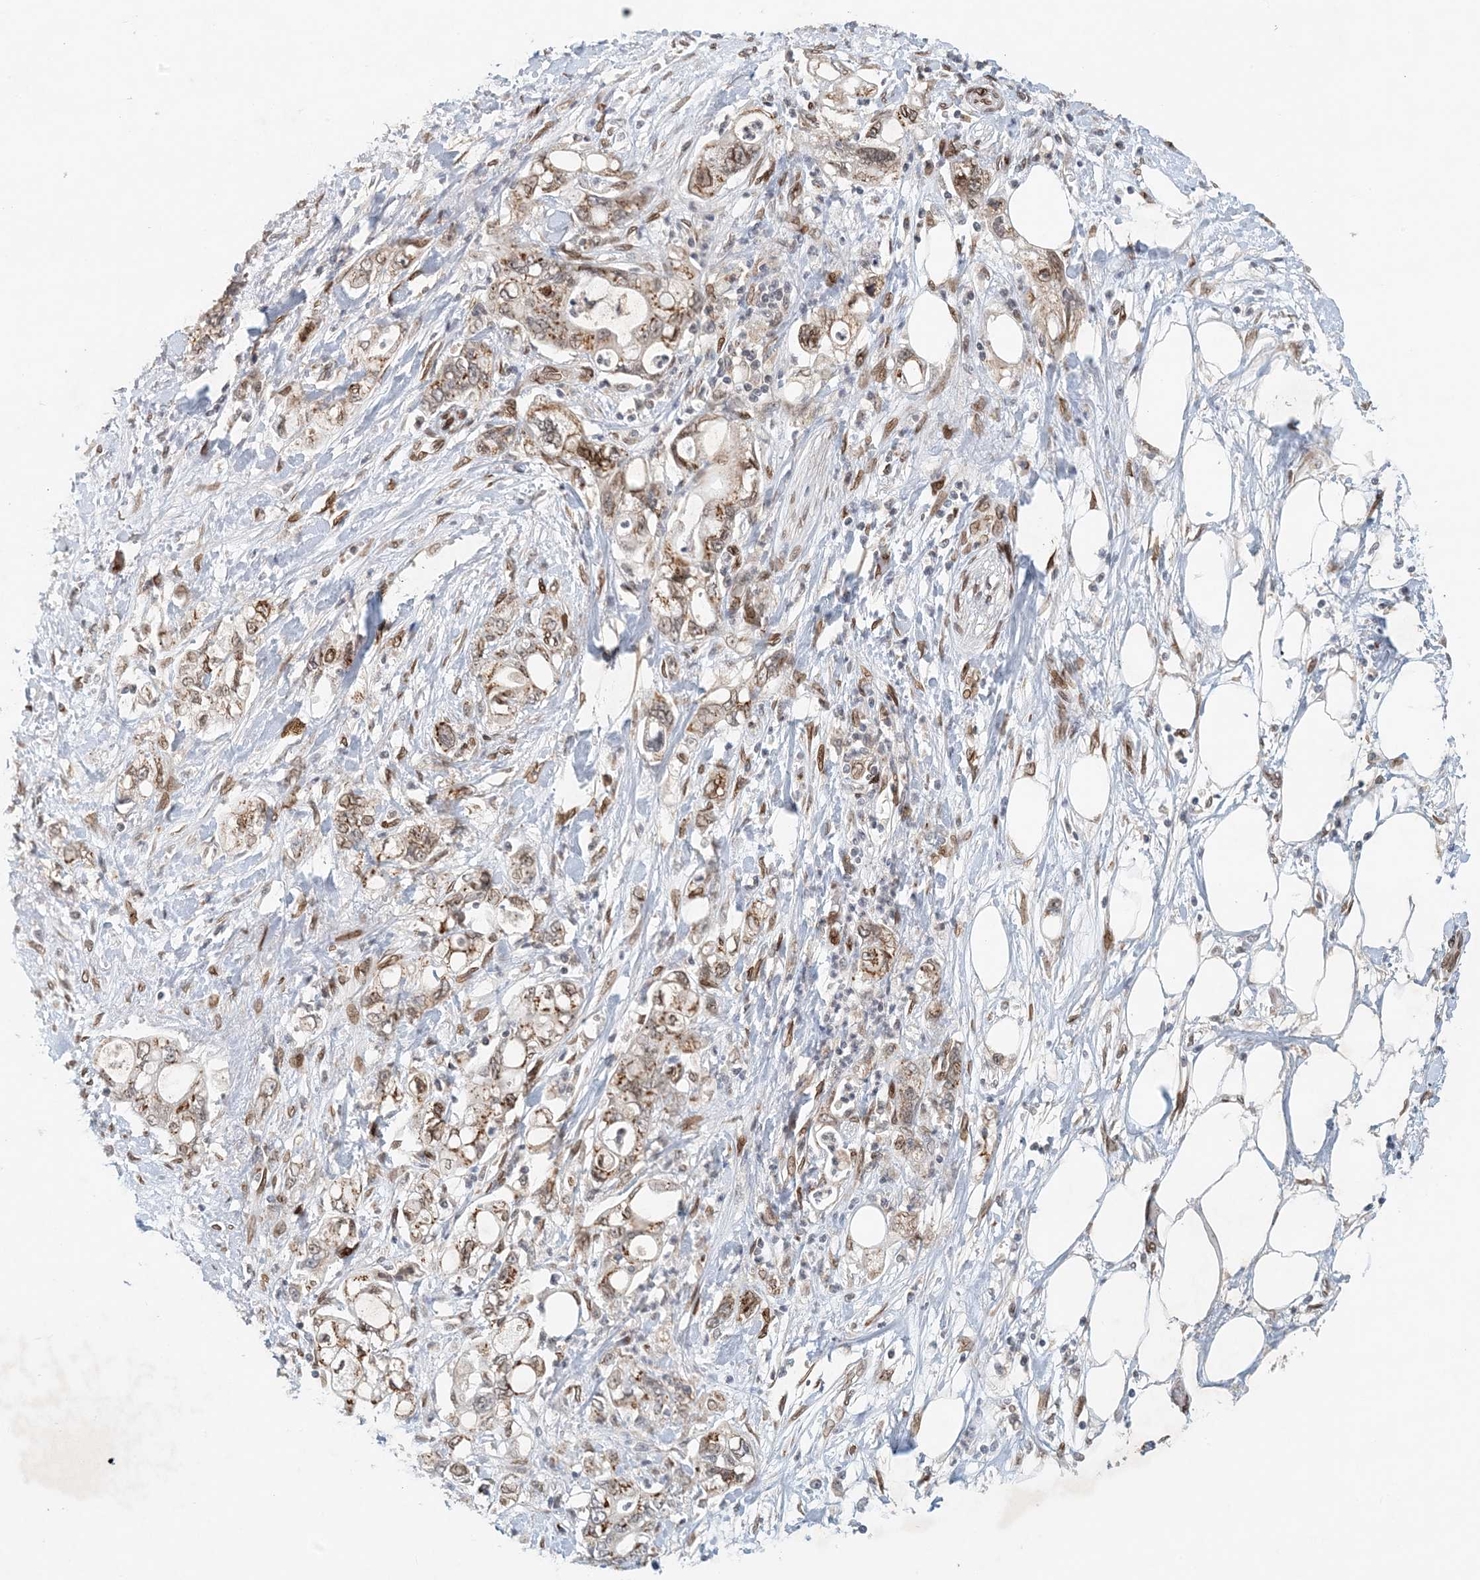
{"staining": {"intensity": "weak", "quantity": "25%-75%", "location": "cytoplasmic/membranous"}, "tissue": "pancreatic cancer", "cell_type": "Tumor cells", "image_type": "cancer", "snomed": [{"axis": "morphology", "description": "Adenocarcinoma, NOS"}, {"axis": "topography", "description": "Pancreas"}], "caption": "Pancreatic adenocarcinoma stained with a brown dye displays weak cytoplasmic/membranous positive expression in approximately 25%-75% of tumor cells.", "gene": "SLC35A2", "patient": {"sex": "male", "age": 70}}